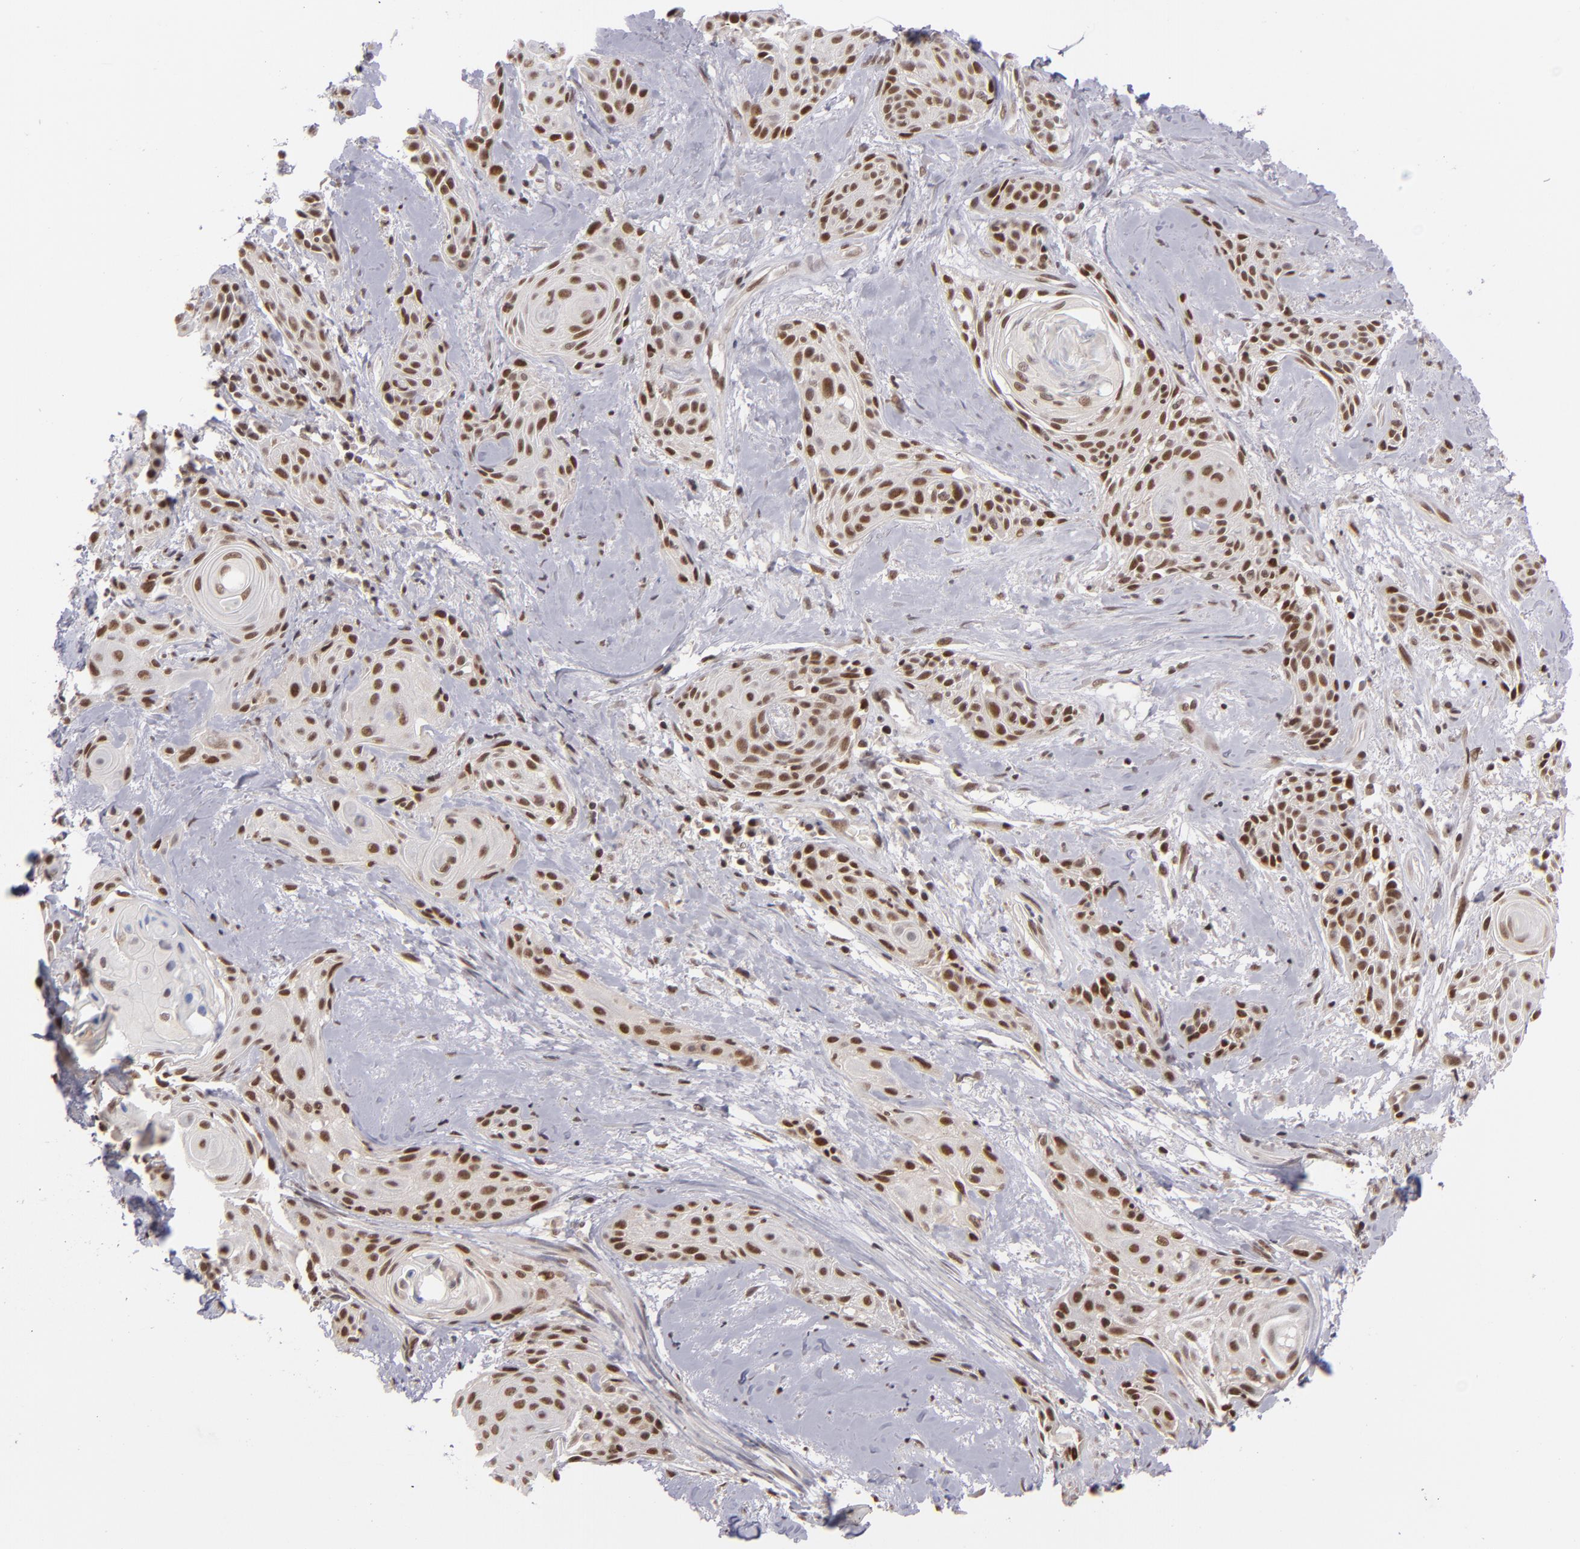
{"staining": {"intensity": "moderate", "quantity": ">75%", "location": "nuclear"}, "tissue": "skin cancer", "cell_type": "Tumor cells", "image_type": "cancer", "snomed": [{"axis": "morphology", "description": "Squamous cell carcinoma, NOS"}, {"axis": "topography", "description": "Skin"}, {"axis": "topography", "description": "Anal"}], "caption": "A medium amount of moderate nuclear expression is appreciated in approximately >75% of tumor cells in skin squamous cell carcinoma tissue.", "gene": "MLLT3", "patient": {"sex": "male", "age": 64}}